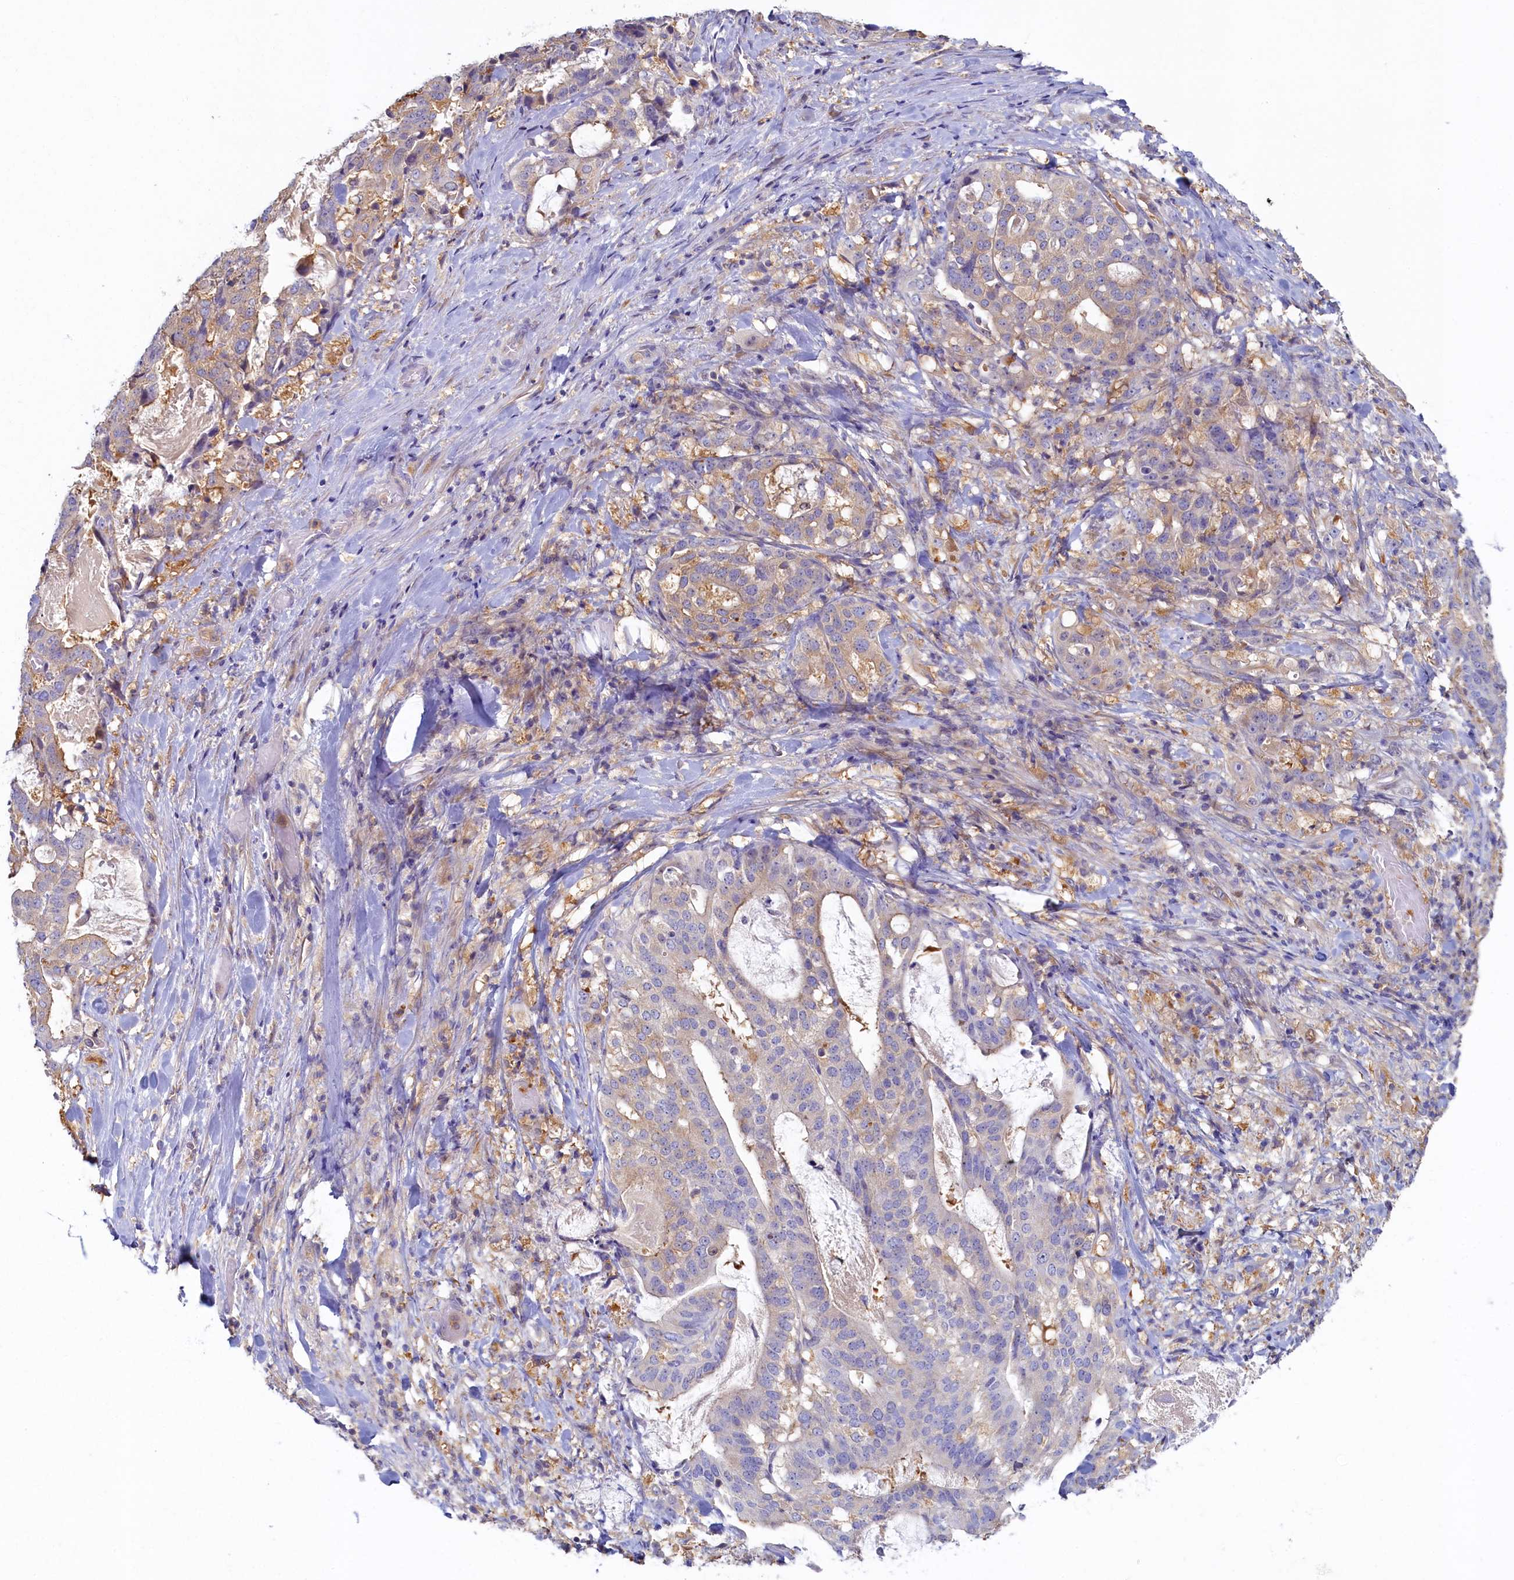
{"staining": {"intensity": "weak", "quantity": "<25%", "location": "cytoplasmic/membranous"}, "tissue": "stomach cancer", "cell_type": "Tumor cells", "image_type": "cancer", "snomed": [{"axis": "morphology", "description": "Adenocarcinoma, NOS"}, {"axis": "topography", "description": "Stomach"}], "caption": "High power microscopy photomicrograph of an IHC histopathology image of stomach adenocarcinoma, revealing no significant positivity in tumor cells.", "gene": "TIMM8B", "patient": {"sex": "male", "age": 48}}